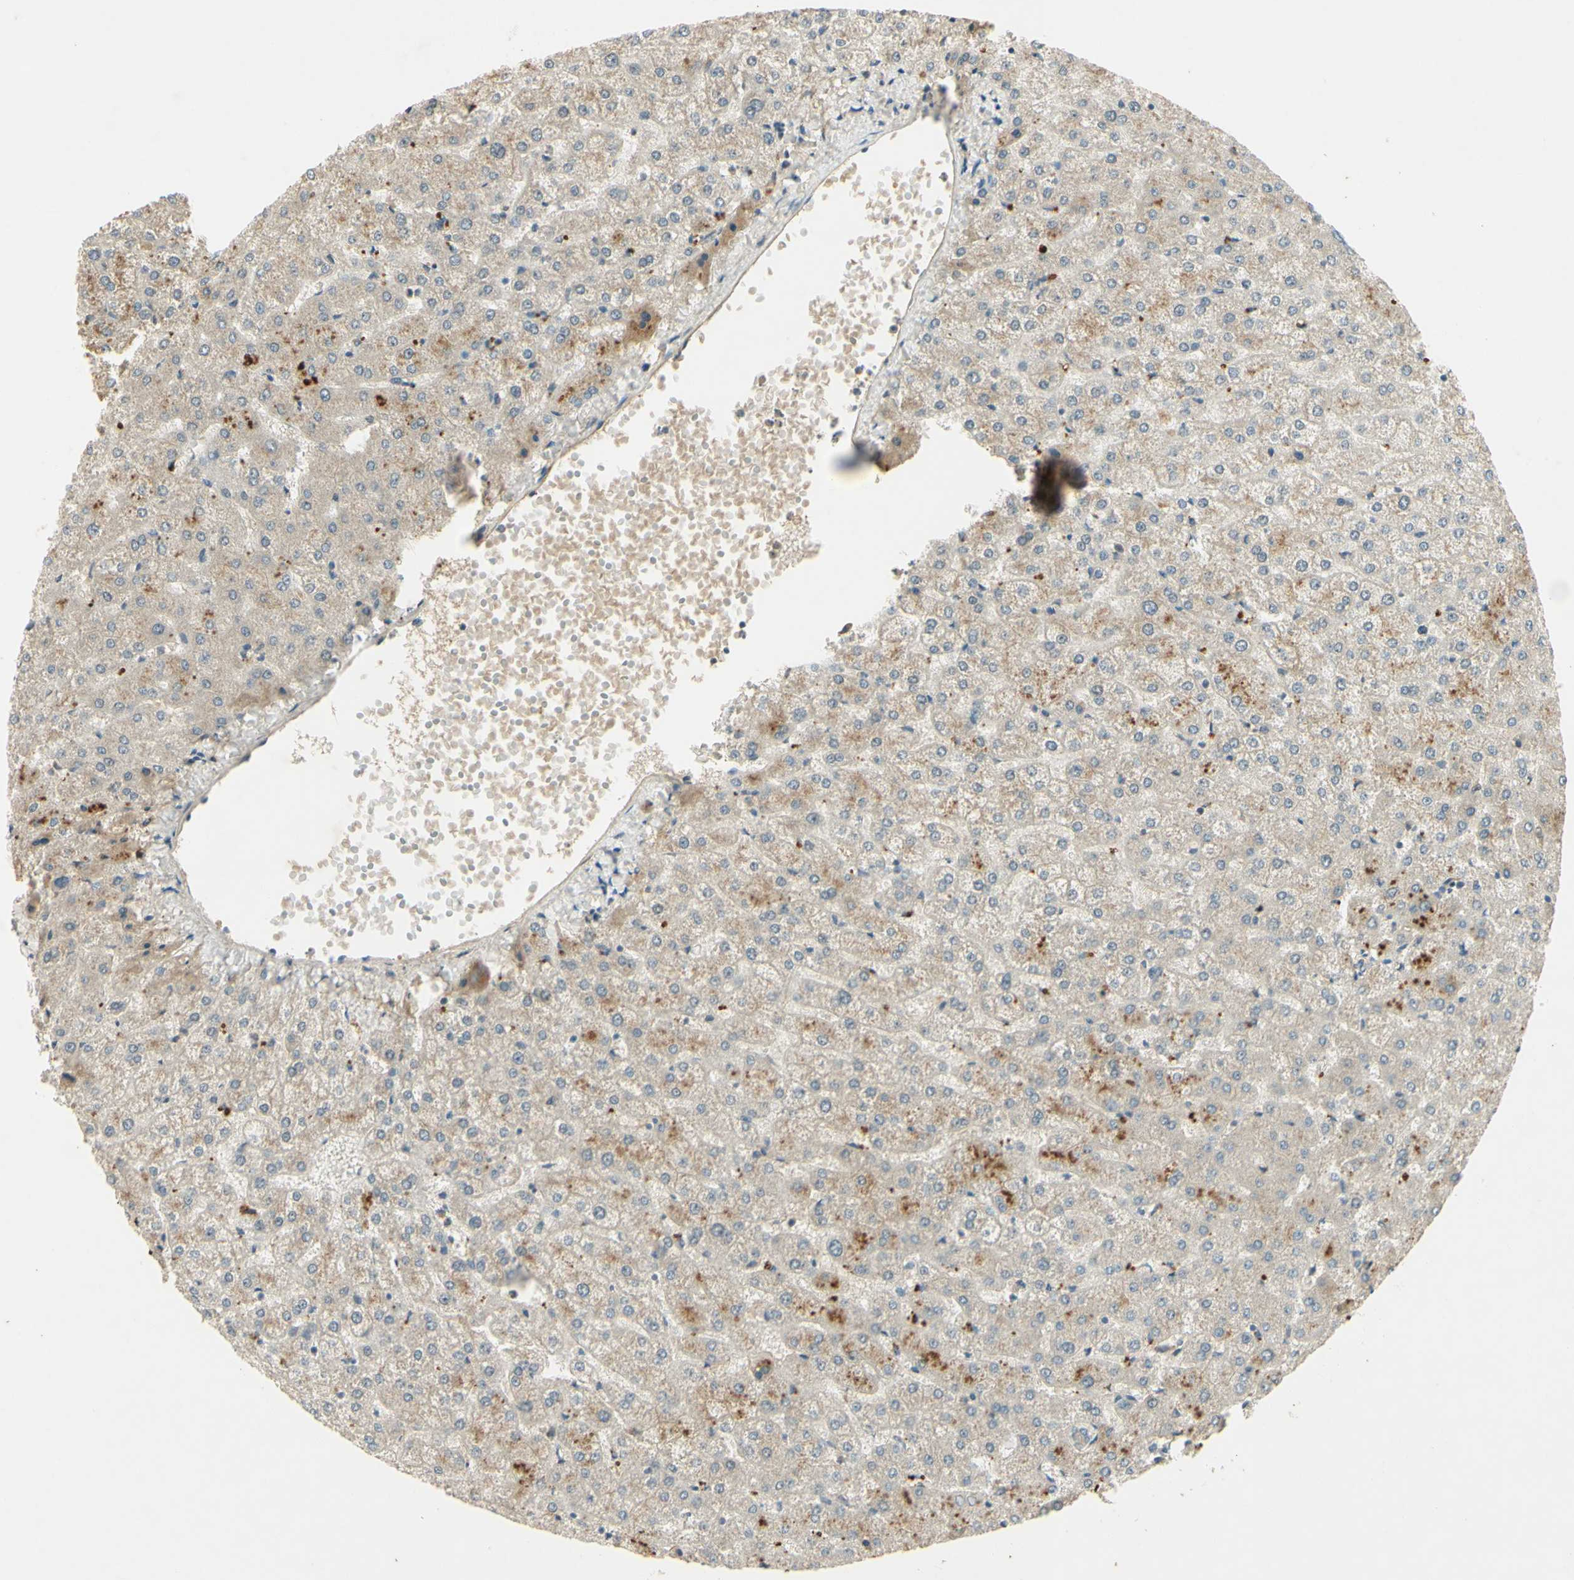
{"staining": {"intensity": "negative", "quantity": "none", "location": "none"}, "tissue": "liver", "cell_type": "Cholangiocytes", "image_type": "normal", "snomed": [{"axis": "morphology", "description": "Normal tissue, NOS"}, {"axis": "topography", "description": "Liver"}], "caption": "A high-resolution photomicrograph shows IHC staining of benign liver, which shows no significant staining in cholangiocytes.", "gene": "RAD18", "patient": {"sex": "female", "age": 32}}